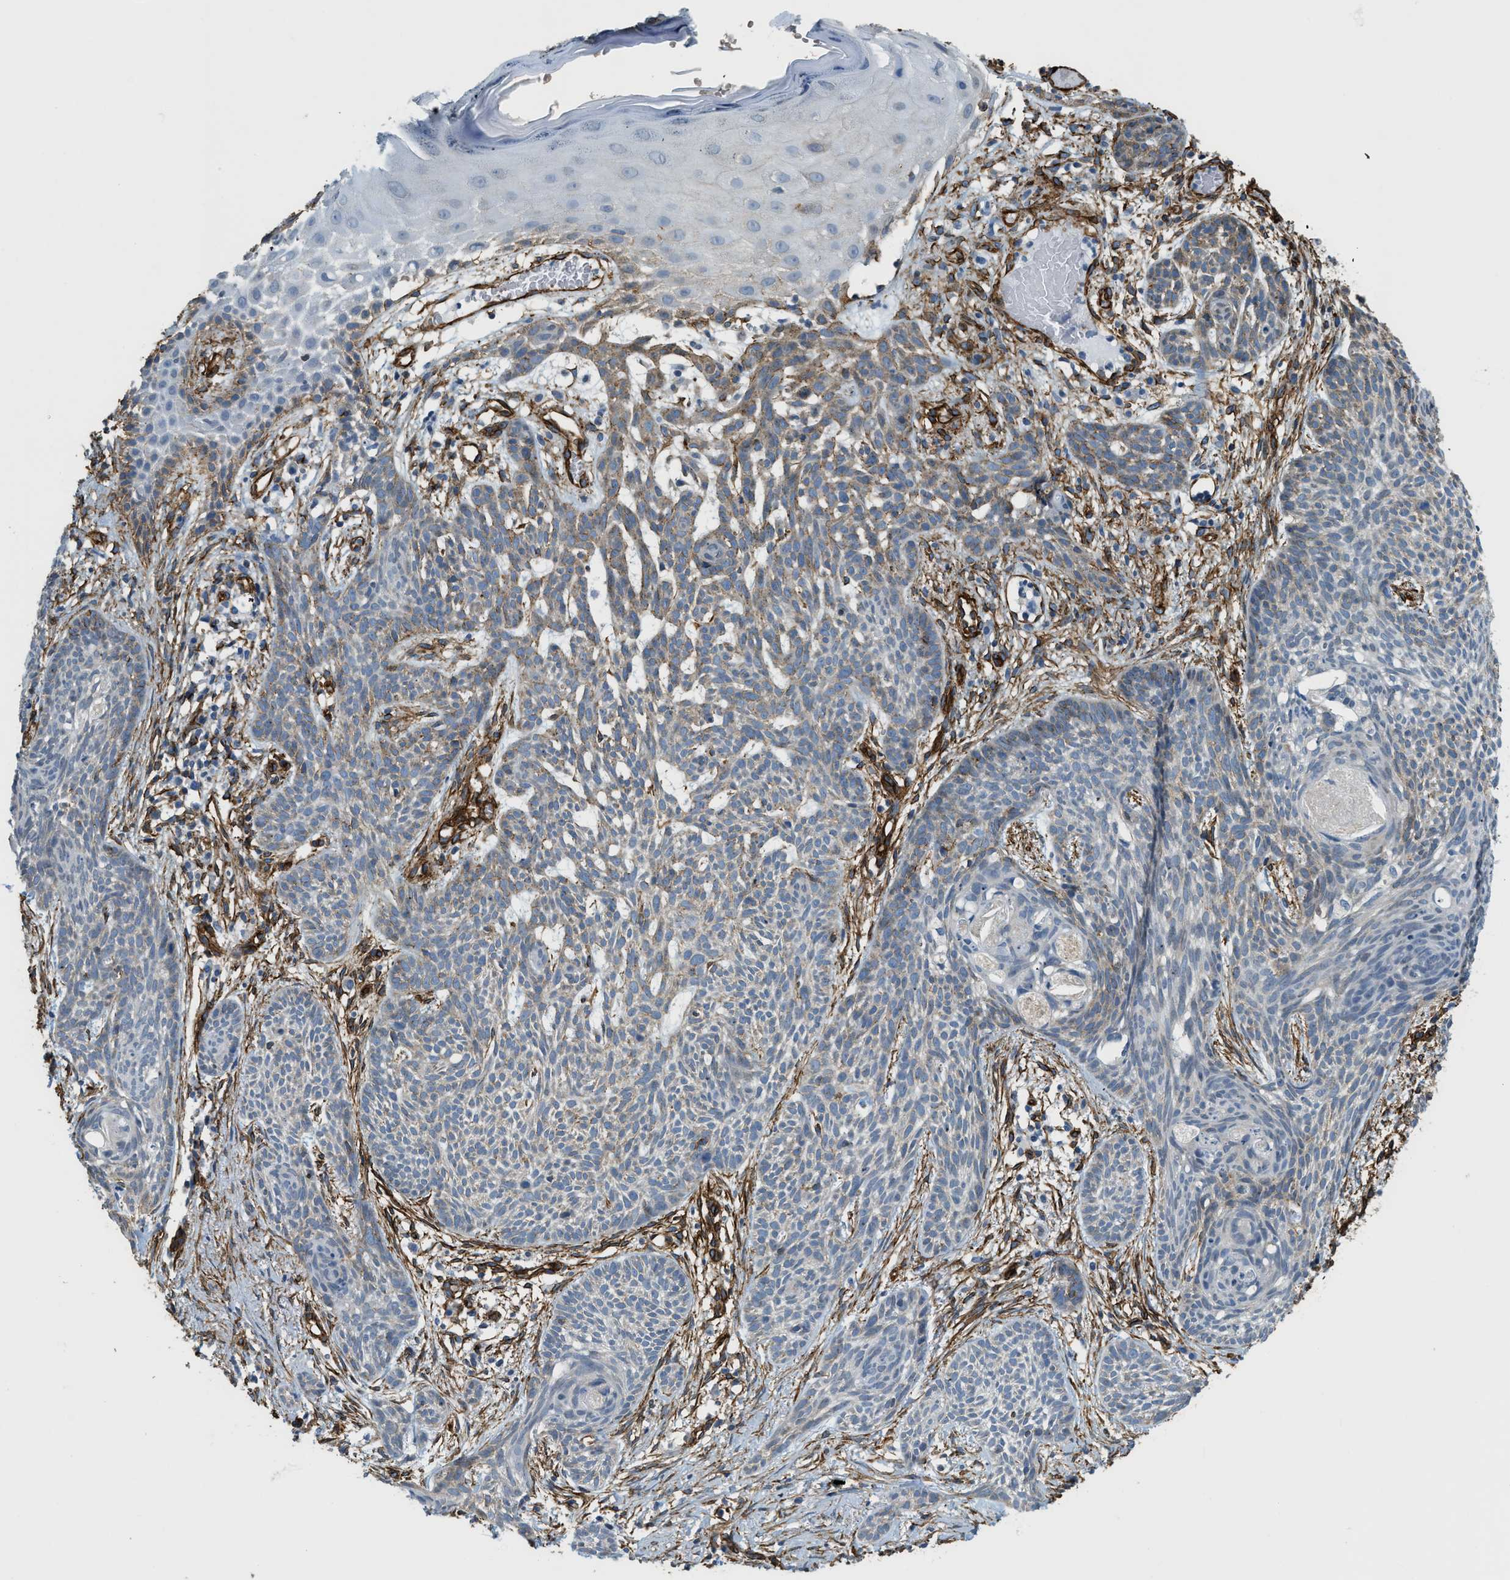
{"staining": {"intensity": "moderate", "quantity": ">75%", "location": "cytoplasmic/membranous"}, "tissue": "skin cancer", "cell_type": "Tumor cells", "image_type": "cancer", "snomed": [{"axis": "morphology", "description": "Basal cell carcinoma"}, {"axis": "topography", "description": "Skin"}], "caption": "An image of human skin cancer stained for a protein demonstrates moderate cytoplasmic/membranous brown staining in tumor cells.", "gene": "TMEM43", "patient": {"sex": "female", "age": 59}}